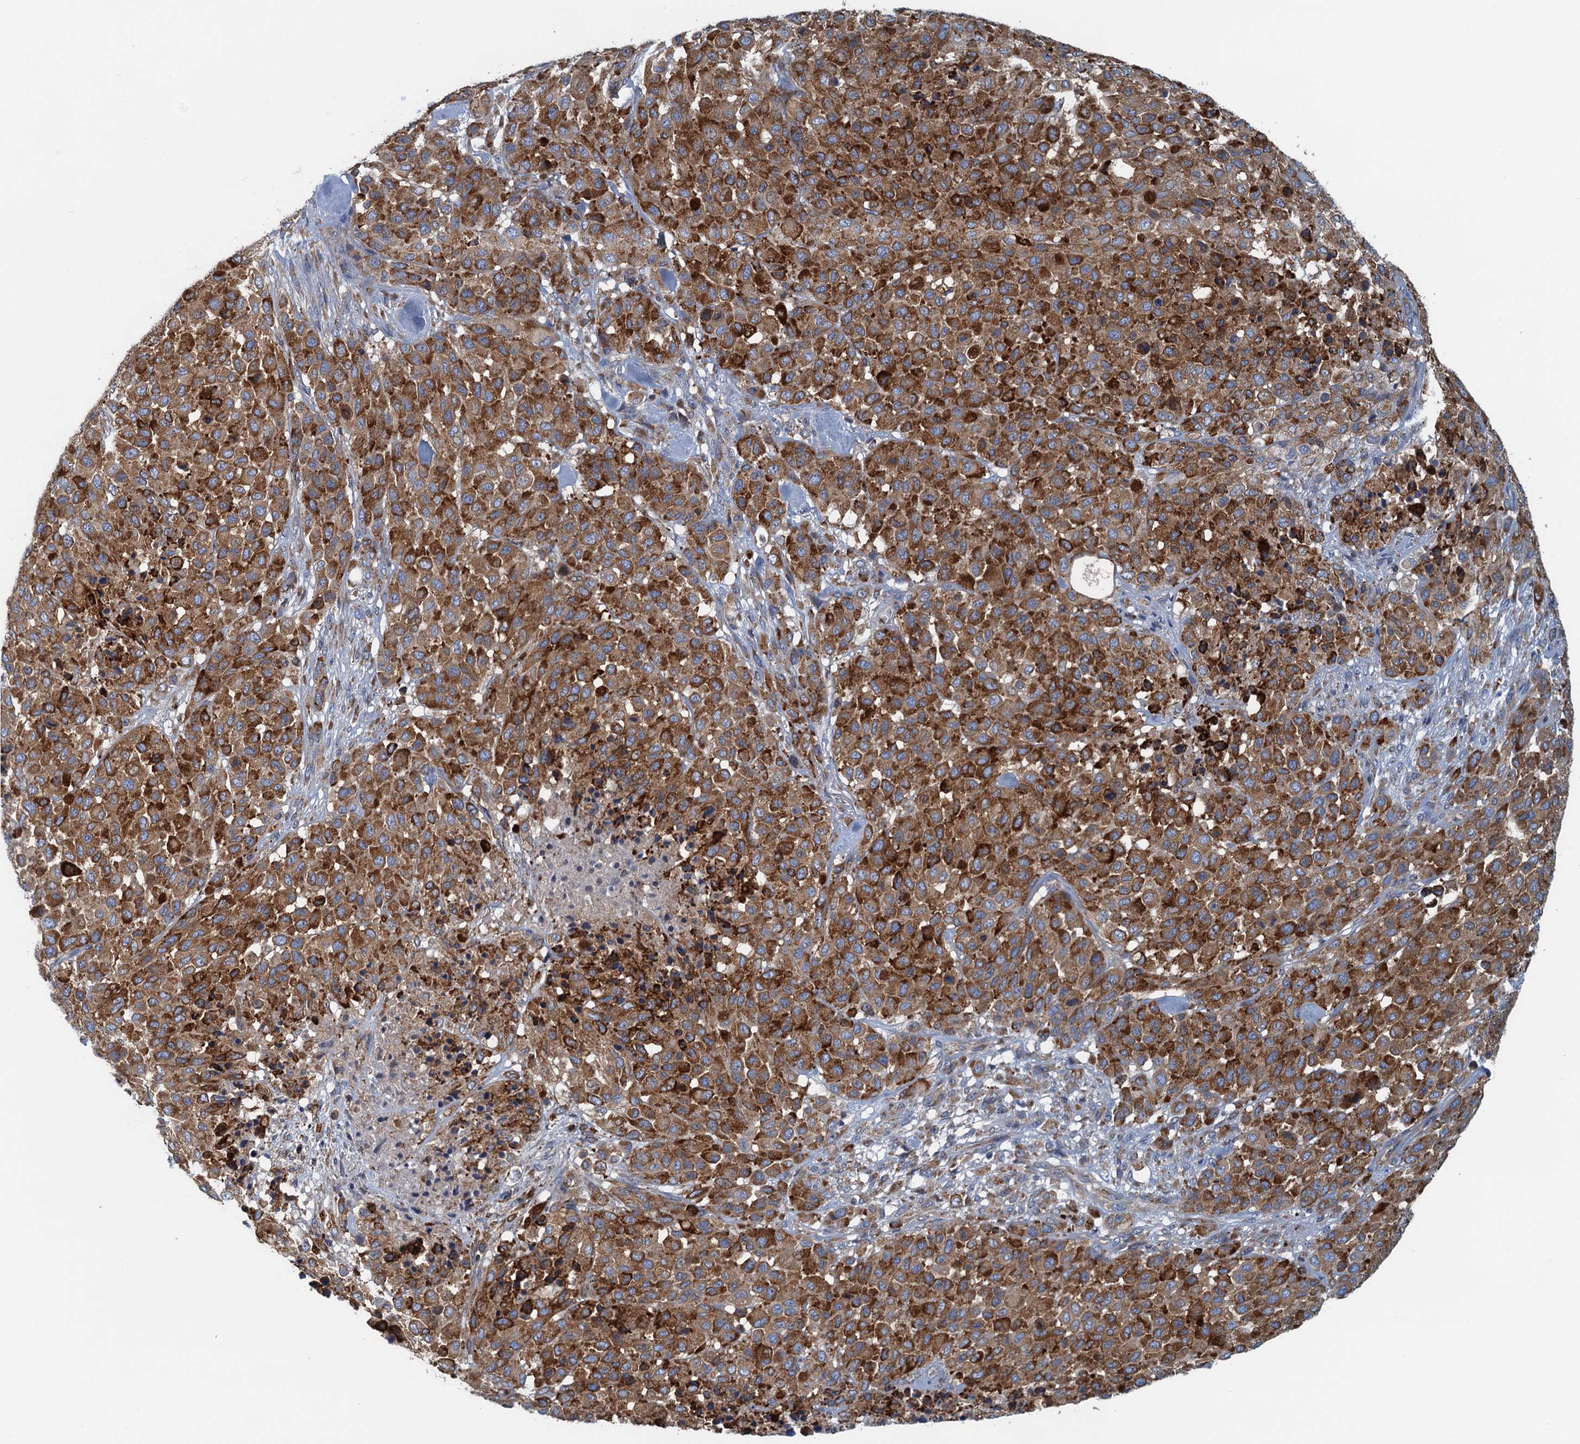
{"staining": {"intensity": "moderate", "quantity": ">75%", "location": "cytoplasmic/membranous"}, "tissue": "melanoma", "cell_type": "Tumor cells", "image_type": "cancer", "snomed": [{"axis": "morphology", "description": "Malignant melanoma, Metastatic site"}, {"axis": "topography", "description": "Skin"}], "caption": "The histopathology image shows staining of malignant melanoma (metastatic site), revealing moderate cytoplasmic/membranous protein expression (brown color) within tumor cells.", "gene": "MYDGF", "patient": {"sex": "female", "age": 81}}